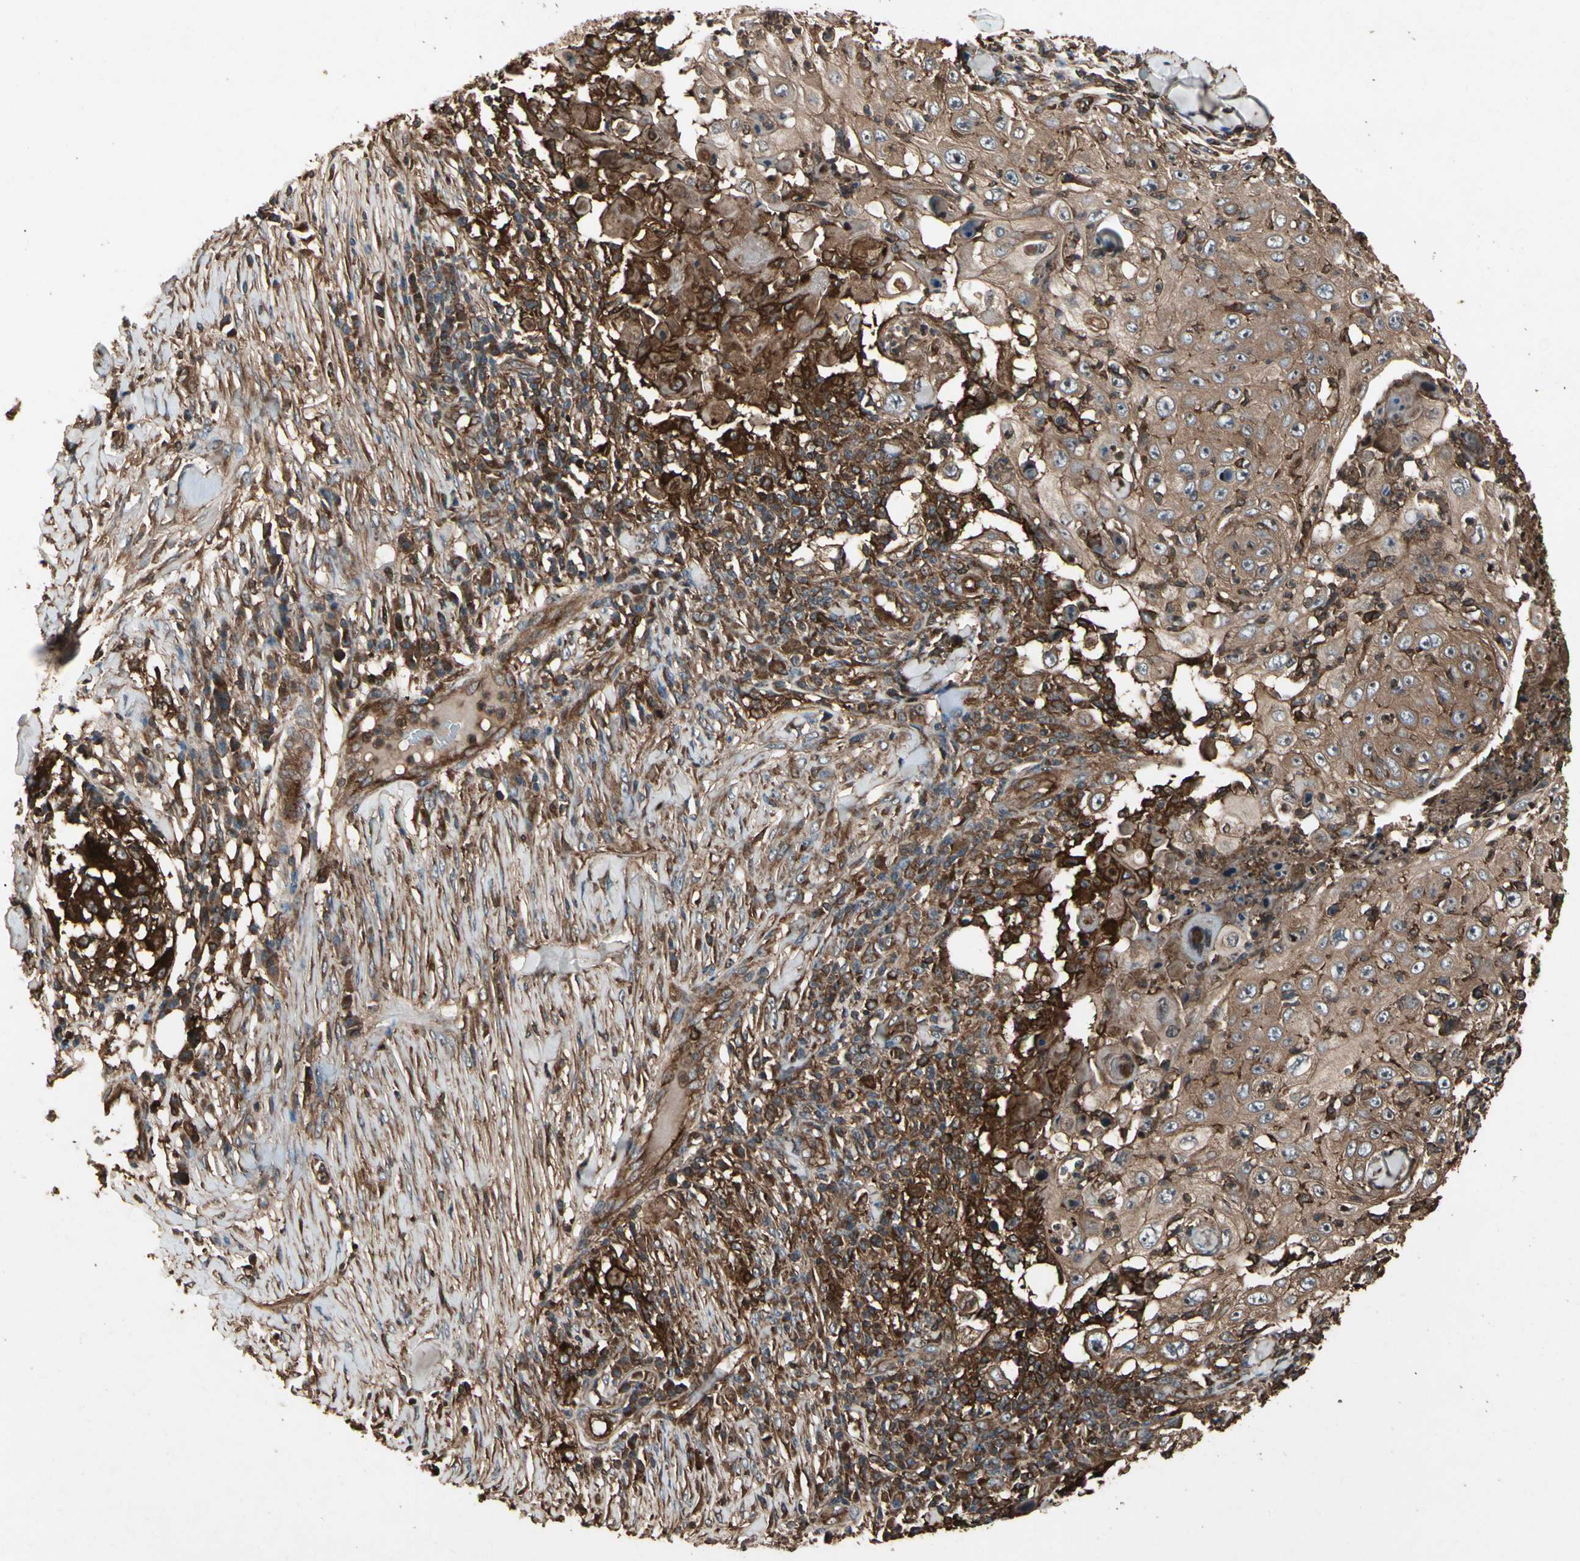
{"staining": {"intensity": "moderate", "quantity": ">75%", "location": "cytoplasmic/membranous"}, "tissue": "skin cancer", "cell_type": "Tumor cells", "image_type": "cancer", "snomed": [{"axis": "morphology", "description": "Squamous cell carcinoma, NOS"}, {"axis": "topography", "description": "Skin"}], "caption": "Squamous cell carcinoma (skin) stained for a protein (brown) shows moderate cytoplasmic/membranous positive expression in about >75% of tumor cells.", "gene": "AGBL2", "patient": {"sex": "male", "age": 86}}